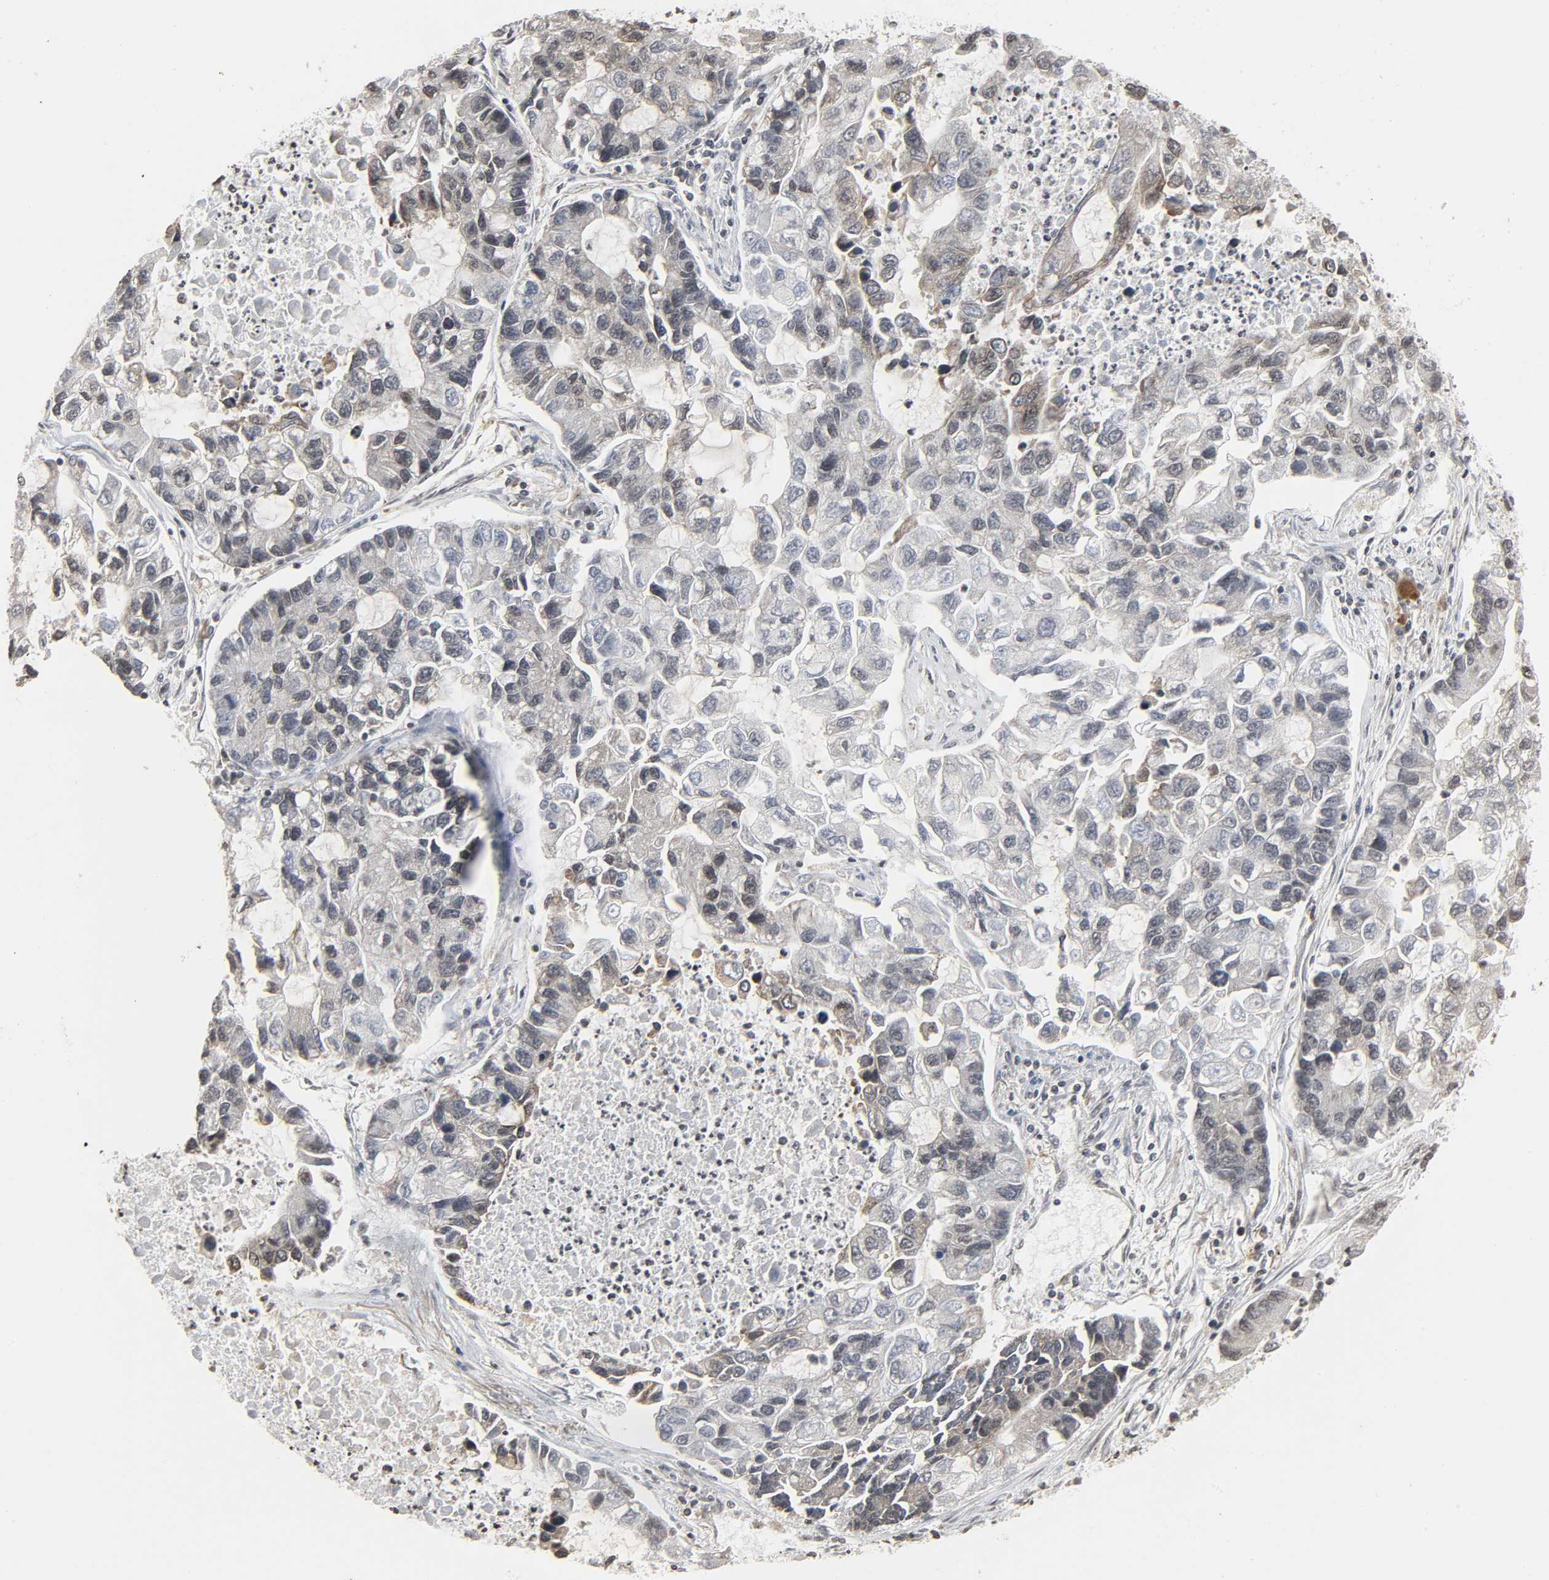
{"staining": {"intensity": "weak", "quantity": "25%-75%", "location": "cytoplasmic/membranous"}, "tissue": "lung cancer", "cell_type": "Tumor cells", "image_type": "cancer", "snomed": [{"axis": "morphology", "description": "Adenocarcinoma, NOS"}, {"axis": "topography", "description": "Lung"}], "caption": "Weak cytoplasmic/membranous expression is present in approximately 25%-75% of tumor cells in adenocarcinoma (lung). (brown staining indicates protein expression, while blue staining denotes nuclei).", "gene": "XRCC1", "patient": {"sex": "female", "age": 51}}